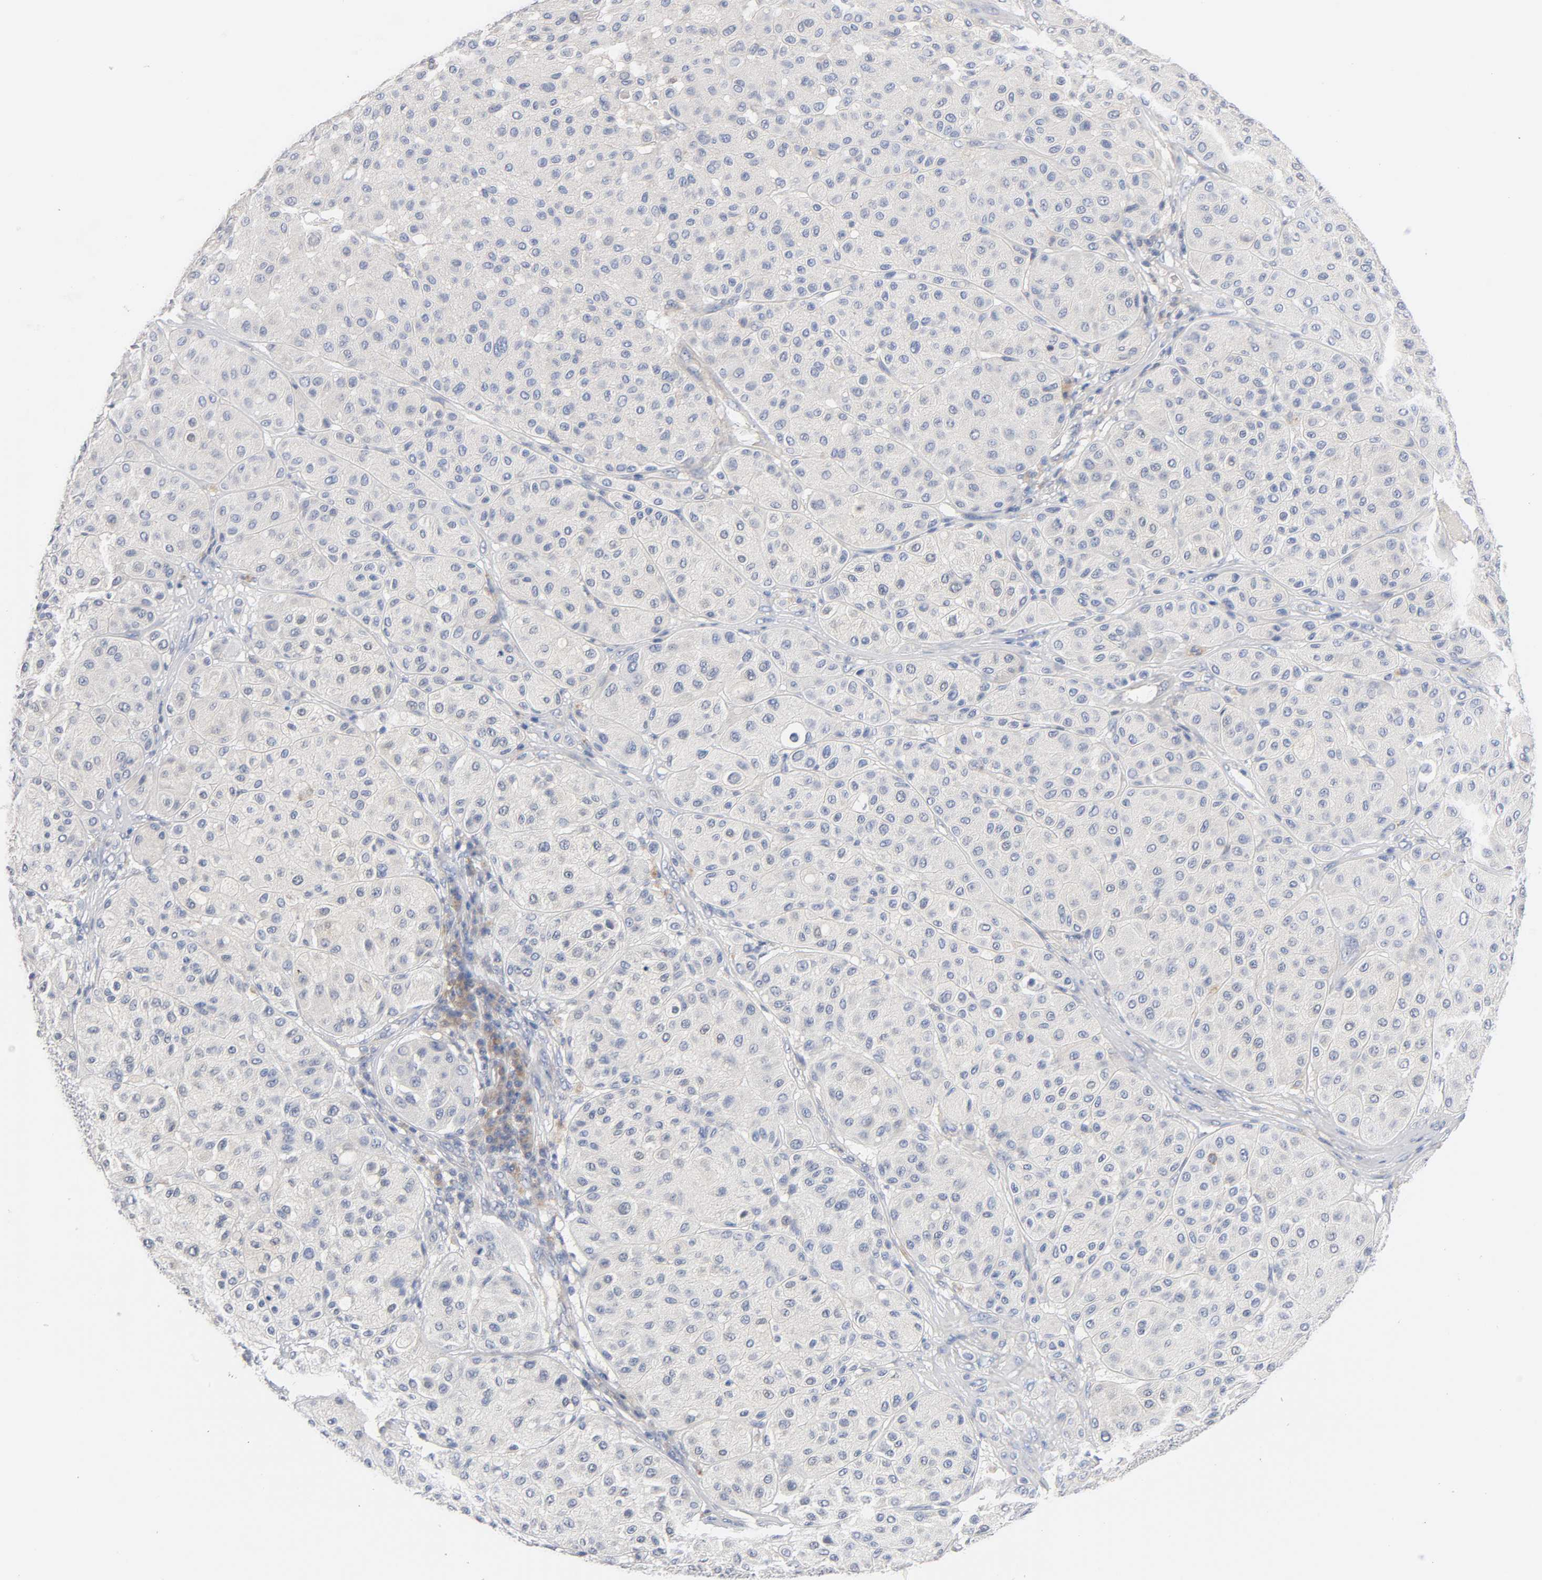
{"staining": {"intensity": "negative", "quantity": "none", "location": "none"}, "tissue": "melanoma", "cell_type": "Tumor cells", "image_type": "cancer", "snomed": [{"axis": "morphology", "description": "Normal tissue, NOS"}, {"axis": "morphology", "description": "Malignant melanoma, Metastatic site"}, {"axis": "topography", "description": "Skin"}], "caption": "Tumor cells are negative for brown protein staining in melanoma.", "gene": "MALT1", "patient": {"sex": "male", "age": 41}}